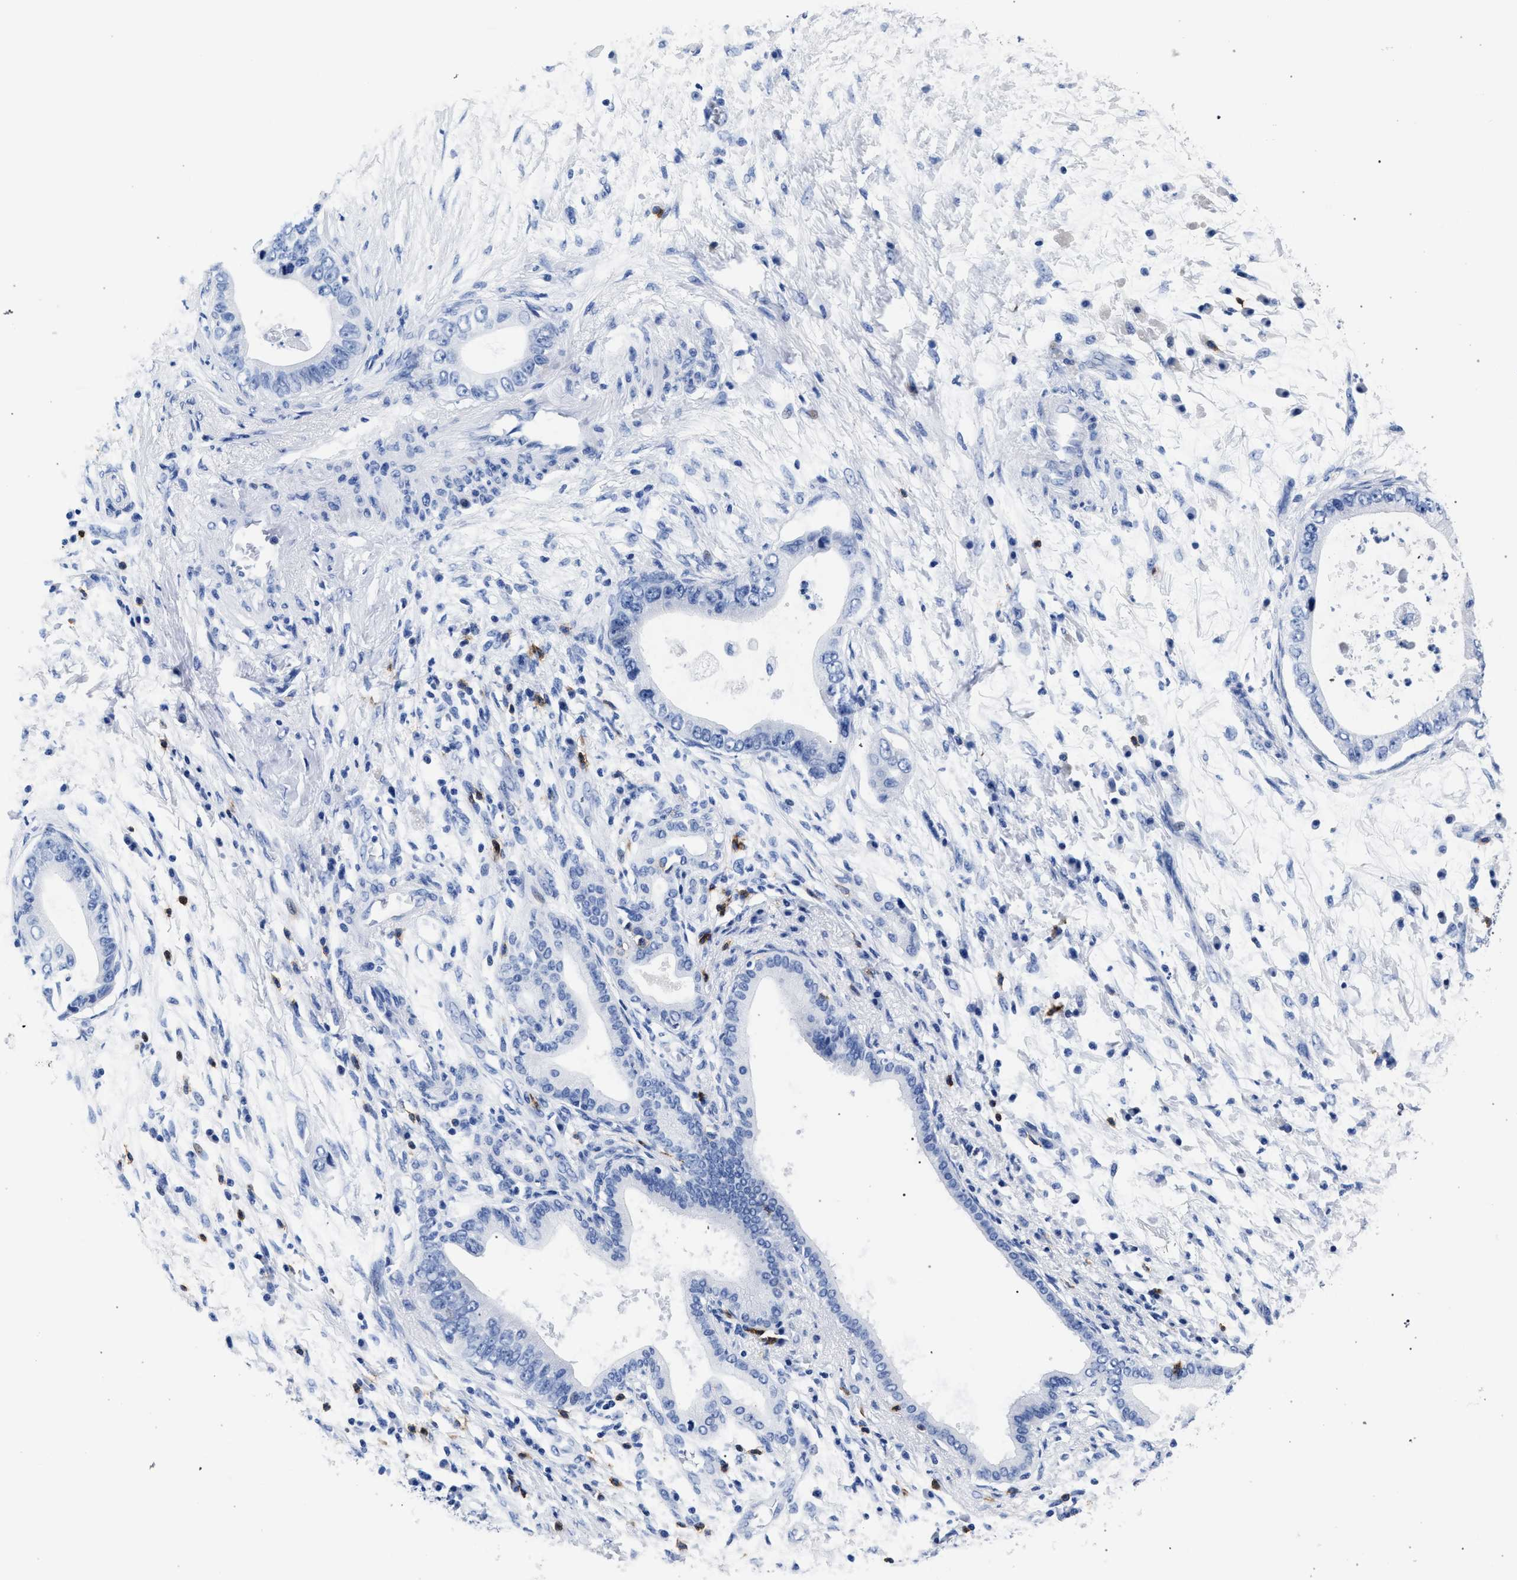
{"staining": {"intensity": "negative", "quantity": "none", "location": "none"}, "tissue": "pancreatic cancer", "cell_type": "Tumor cells", "image_type": "cancer", "snomed": [{"axis": "morphology", "description": "Adenocarcinoma, NOS"}, {"axis": "topography", "description": "Pancreas"}], "caption": "This is an immunohistochemistry (IHC) image of pancreatic adenocarcinoma. There is no staining in tumor cells.", "gene": "KLRK1", "patient": {"sex": "male", "age": 77}}